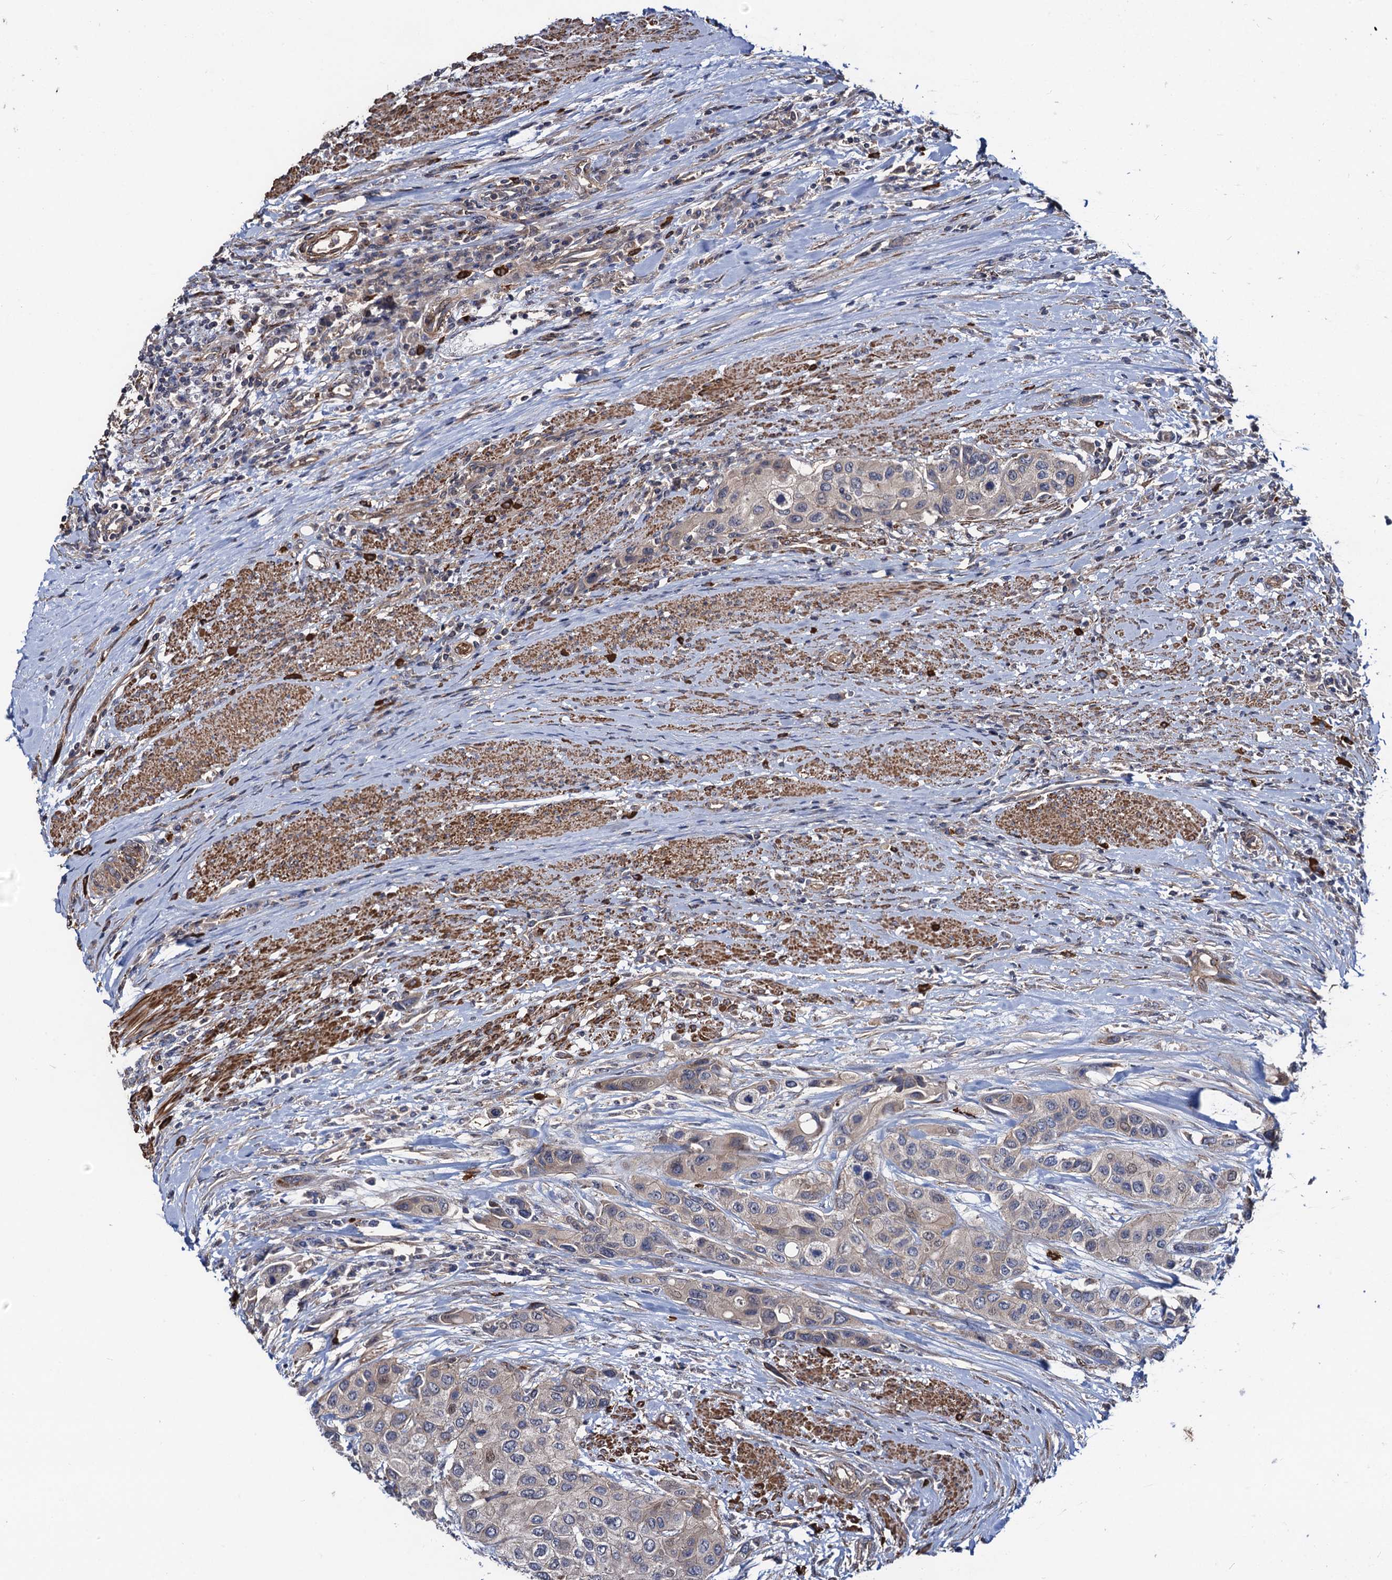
{"staining": {"intensity": "negative", "quantity": "none", "location": "none"}, "tissue": "urothelial cancer", "cell_type": "Tumor cells", "image_type": "cancer", "snomed": [{"axis": "morphology", "description": "Normal tissue, NOS"}, {"axis": "morphology", "description": "Urothelial carcinoma, High grade"}, {"axis": "topography", "description": "Vascular tissue"}, {"axis": "topography", "description": "Urinary bladder"}], "caption": "Image shows no significant protein expression in tumor cells of high-grade urothelial carcinoma. (Stains: DAB immunohistochemistry (IHC) with hematoxylin counter stain, Microscopy: brightfield microscopy at high magnification).", "gene": "KXD1", "patient": {"sex": "female", "age": 56}}